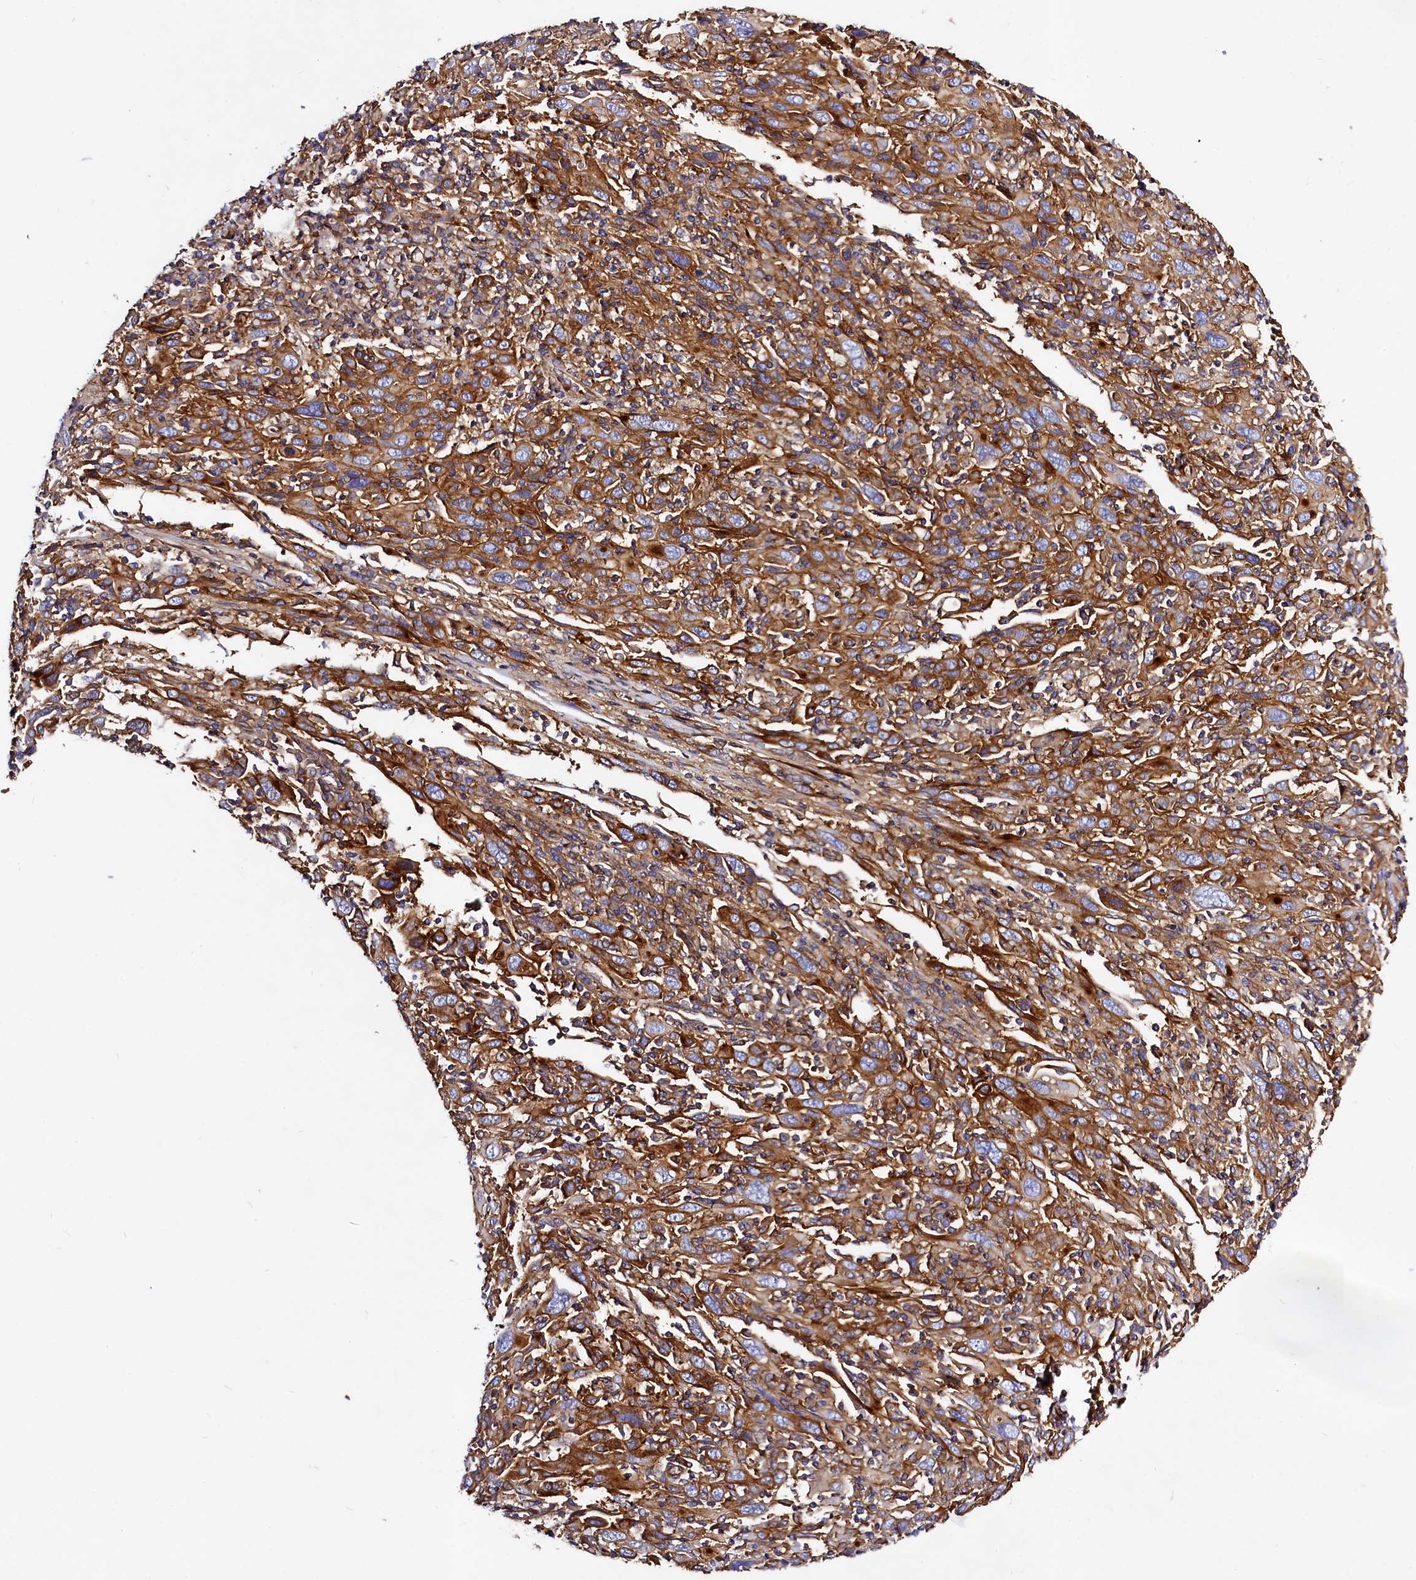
{"staining": {"intensity": "strong", "quantity": ">75%", "location": "cytoplasmic/membranous"}, "tissue": "cervical cancer", "cell_type": "Tumor cells", "image_type": "cancer", "snomed": [{"axis": "morphology", "description": "Squamous cell carcinoma, NOS"}, {"axis": "topography", "description": "Cervix"}], "caption": "This image shows IHC staining of cervical cancer, with high strong cytoplasmic/membranous positivity in approximately >75% of tumor cells.", "gene": "ANO6", "patient": {"sex": "female", "age": 46}}